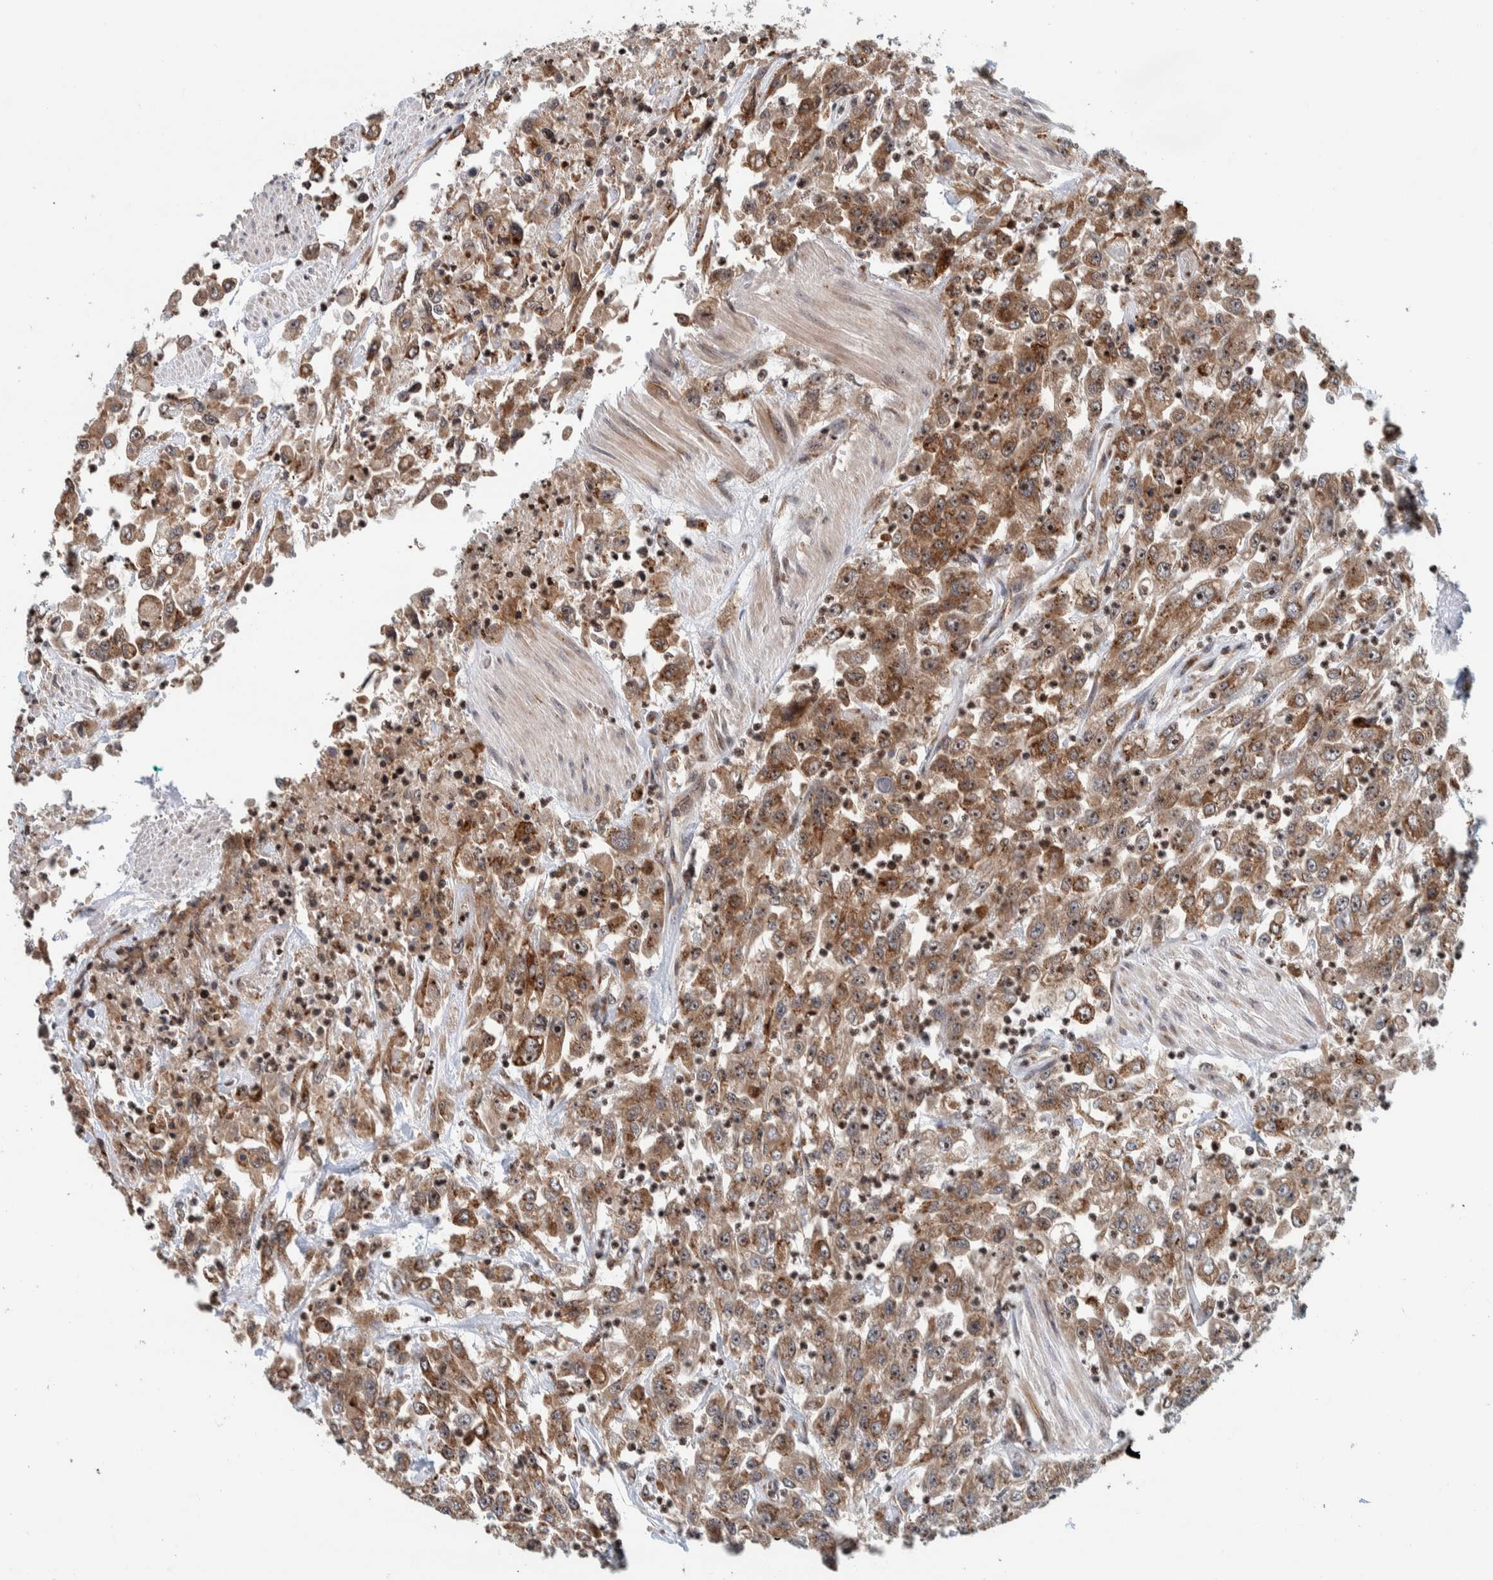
{"staining": {"intensity": "moderate", "quantity": ">75%", "location": "cytoplasmic/membranous"}, "tissue": "urothelial cancer", "cell_type": "Tumor cells", "image_type": "cancer", "snomed": [{"axis": "morphology", "description": "Urothelial carcinoma, High grade"}, {"axis": "topography", "description": "Urinary bladder"}], "caption": "Brown immunohistochemical staining in human urothelial carcinoma (high-grade) demonstrates moderate cytoplasmic/membranous staining in approximately >75% of tumor cells. (DAB IHC, brown staining for protein, blue staining for nuclei).", "gene": "CCDC182", "patient": {"sex": "male", "age": 46}}